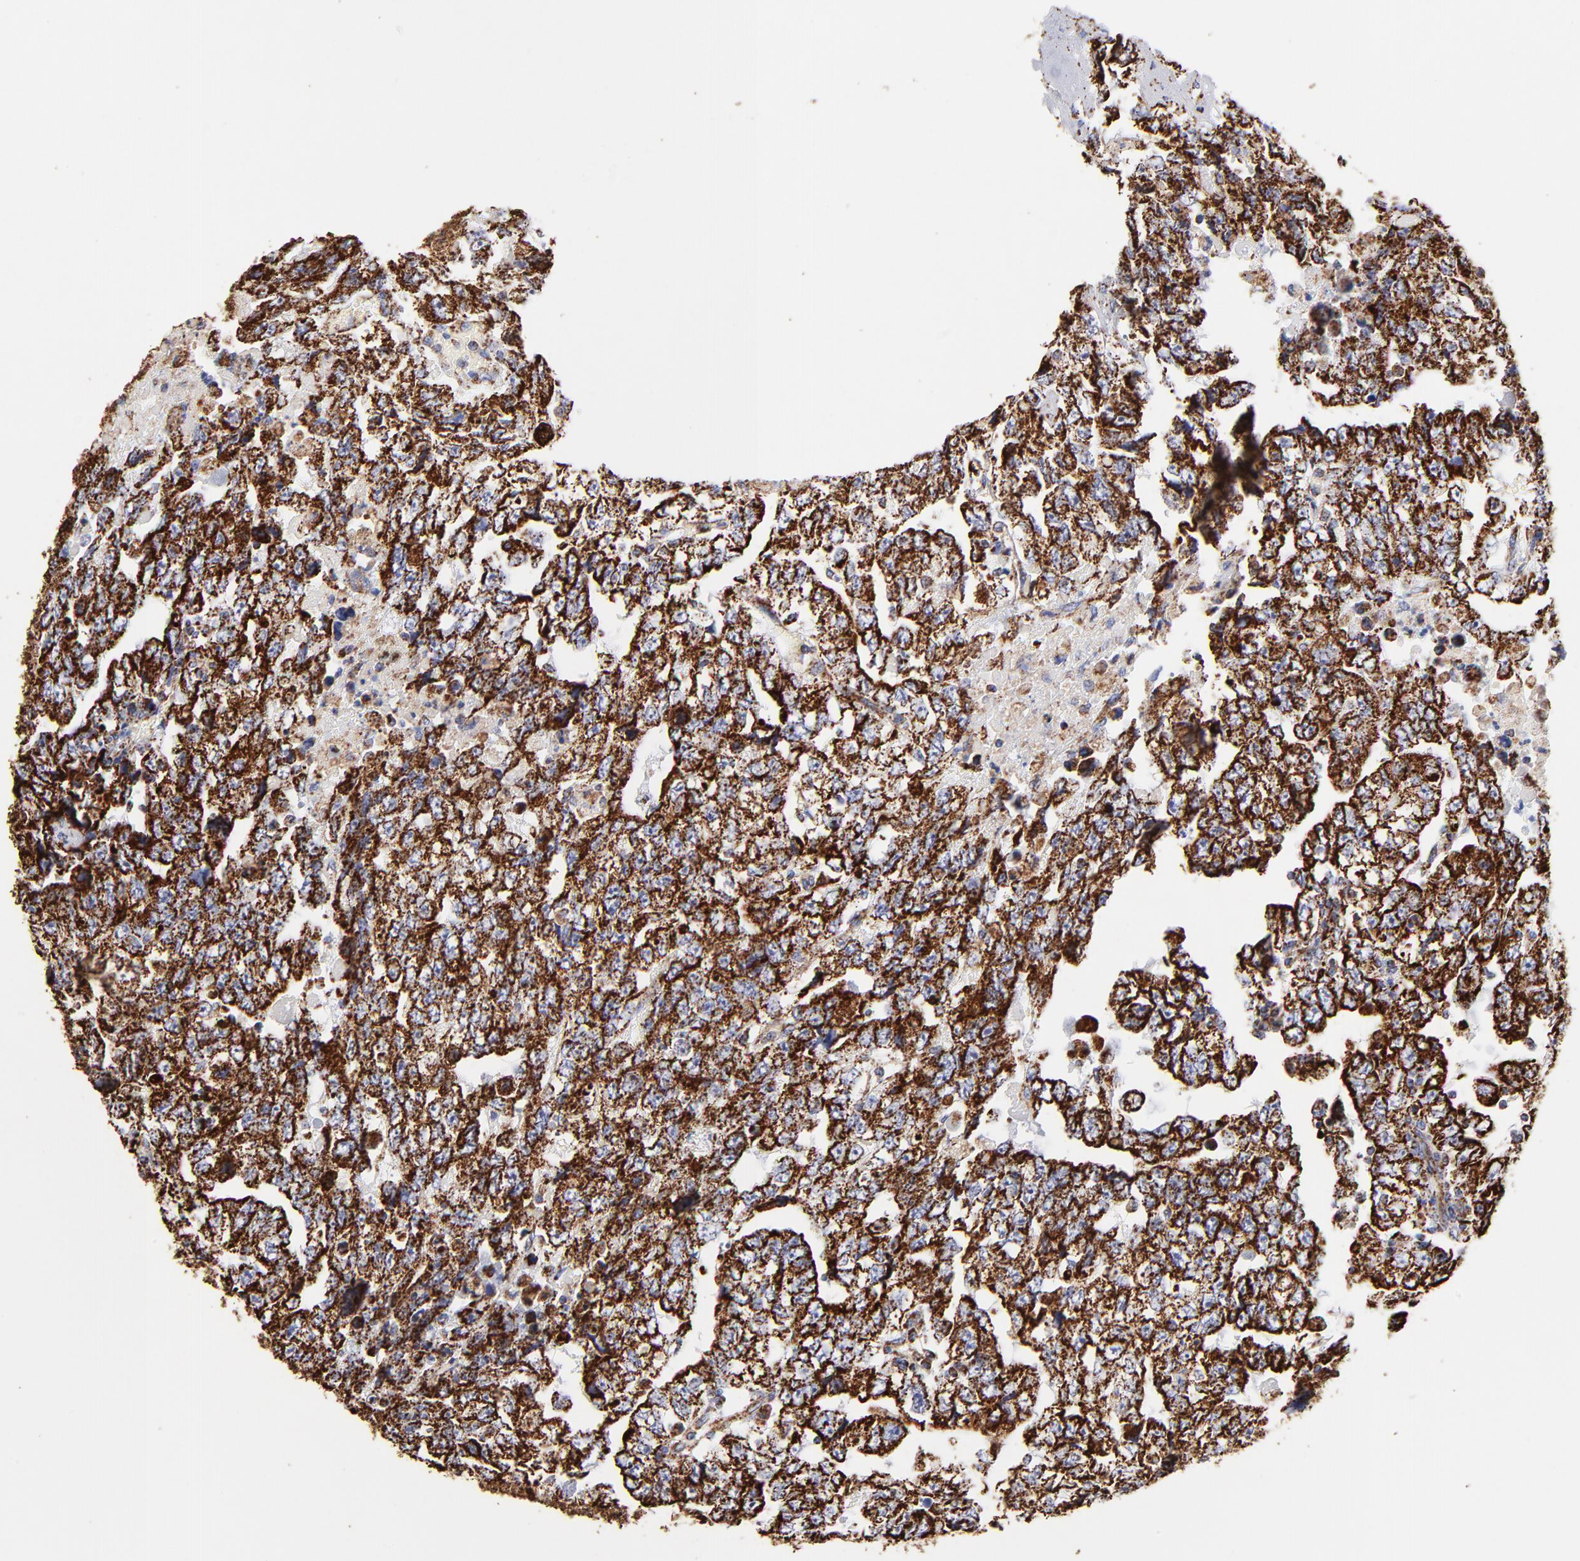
{"staining": {"intensity": "strong", "quantity": ">75%", "location": "cytoplasmic/membranous"}, "tissue": "testis cancer", "cell_type": "Tumor cells", "image_type": "cancer", "snomed": [{"axis": "morphology", "description": "Carcinoma, Embryonal, NOS"}, {"axis": "topography", "description": "Testis"}], "caption": "Tumor cells show strong cytoplasmic/membranous staining in approximately >75% of cells in embryonal carcinoma (testis). (Brightfield microscopy of DAB IHC at high magnification).", "gene": "PHB1", "patient": {"sex": "male", "age": 36}}